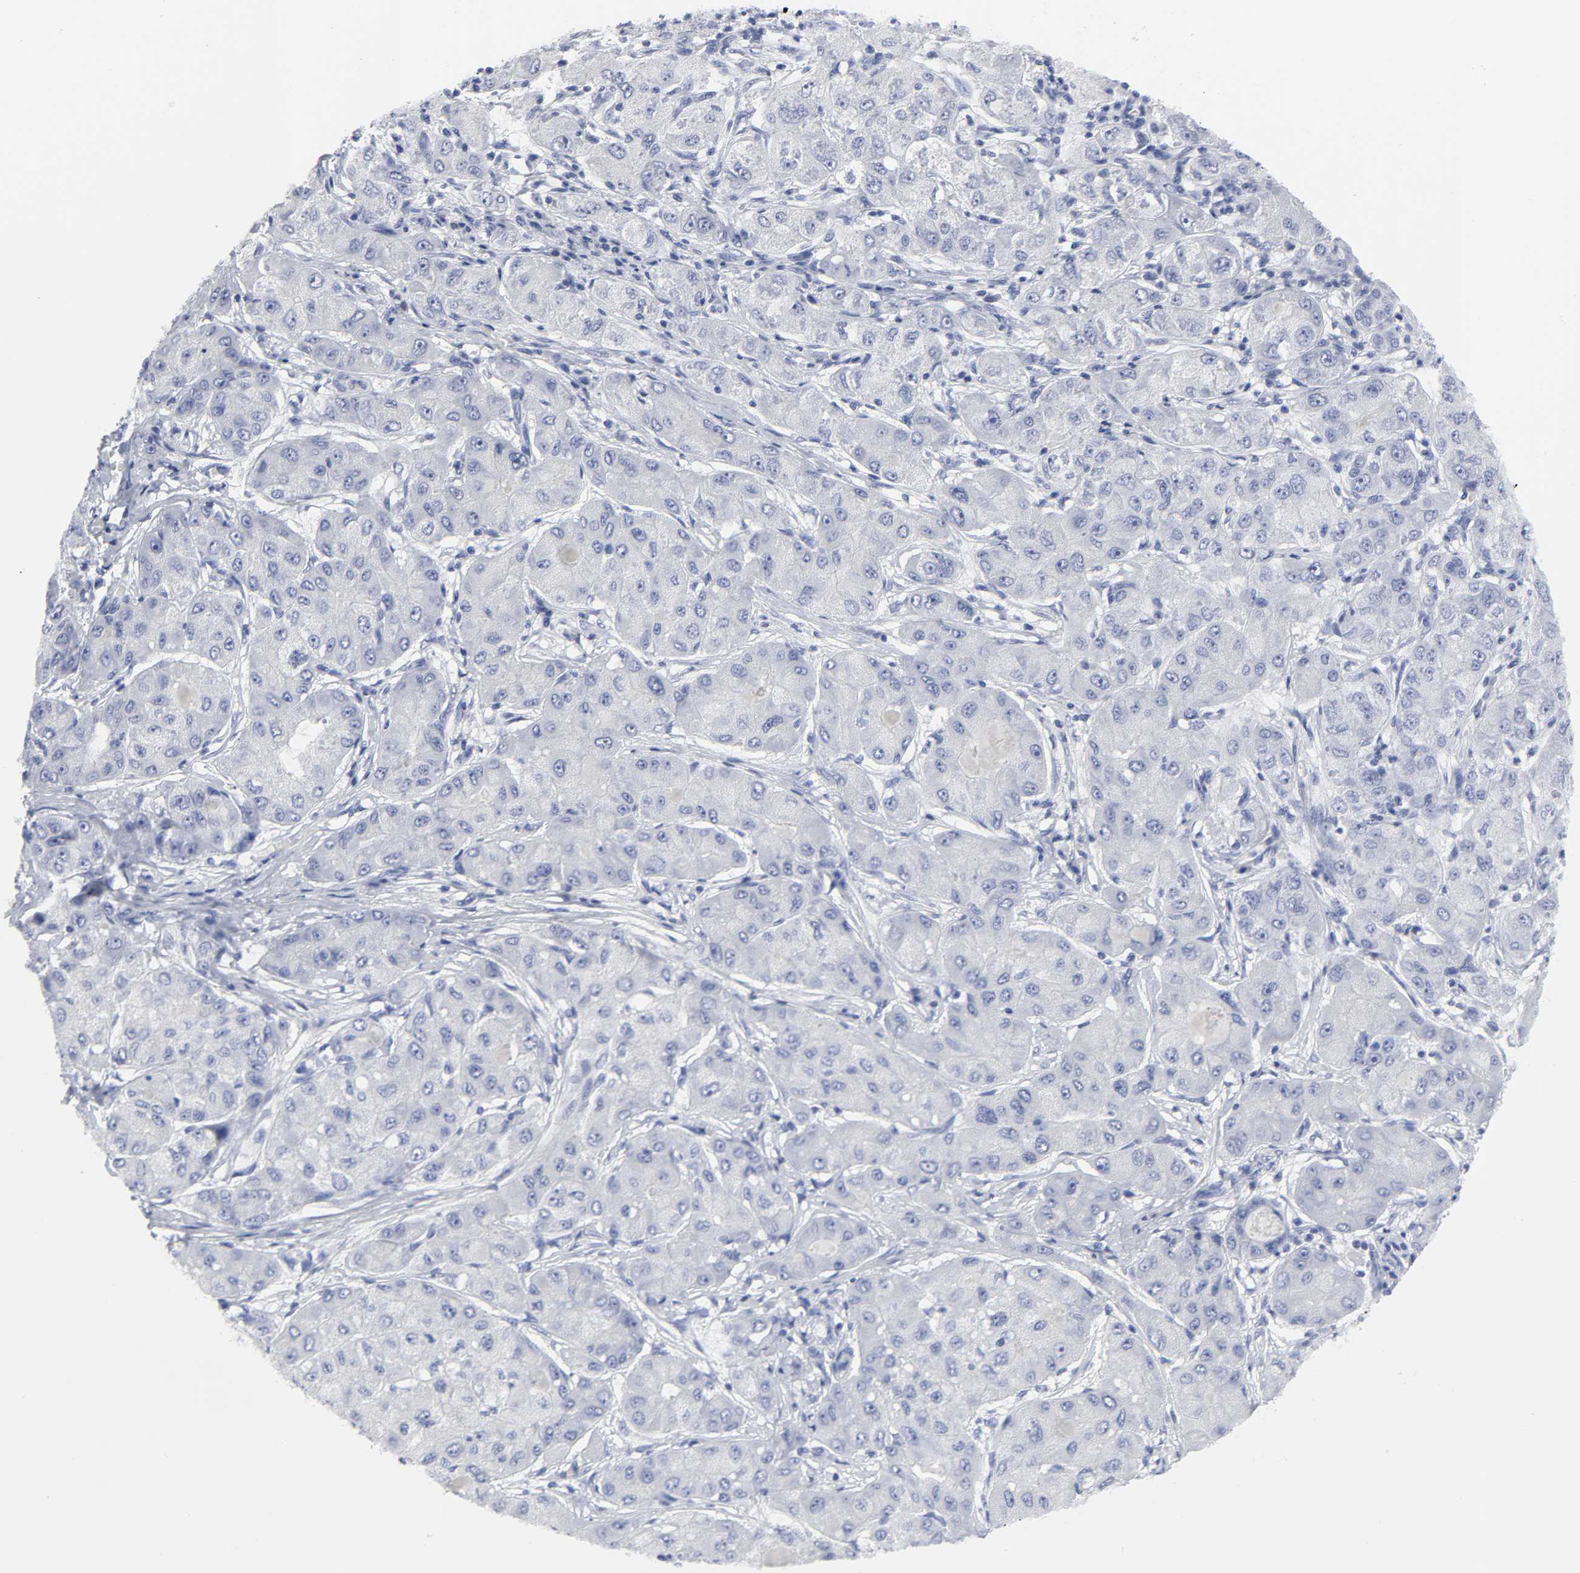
{"staining": {"intensity": "negative", "quantity": "none", "location": "none"}, "tissue": "liver cancer", "cell_type": "Tumor cells", "image_type": "cancer", "snomed": [{"axis": "morphology", "description": "Carcinoma, Hepatocellular, NOS"}, {"axis": "topography", "description": "Liver"}], "caption": "Immunohistochemistry (IHC) histopathology image of liver cancer stained for a protein (brown), which displays no staining in tumor cells.", "gene": "HNF4A", "patient": {"sex": "male", "age": 80}}